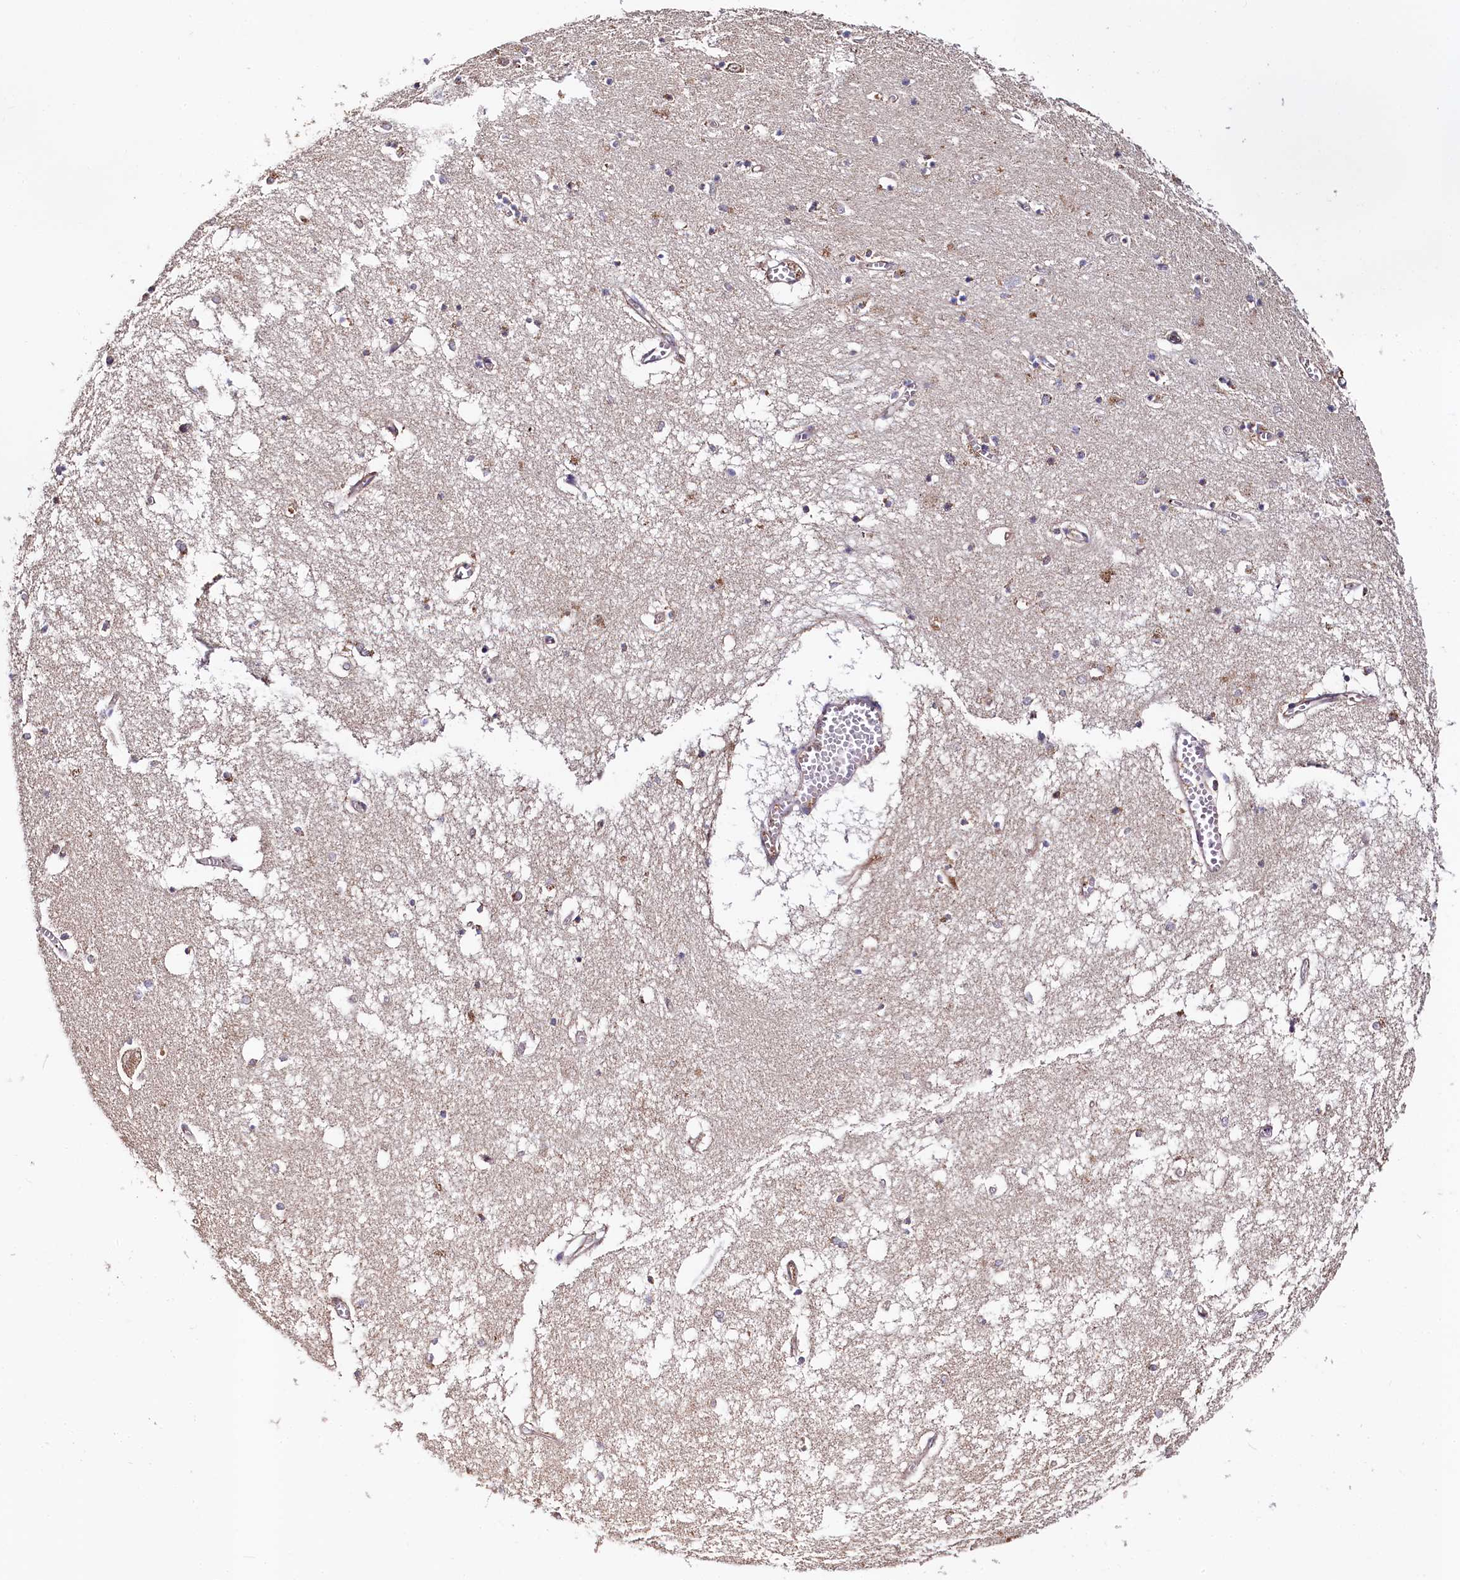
{"staining": {"intensity": "moderate", "quantity": "<25%", "location": "cytoplasmic/membranous"}, "tissue": "hippocampus", "cell_type": "Glial cells", "image_type": "normal", "snomed": [{"axis": "morphology", "description": "Normal tissue, NOS"}, {"axis": "topography", "description": "Hippocampus"}], "caption": "Moderate cytoplasmic/membranous protein expression is appreciated in approximately <25% of glial cells in hippocampus.", "gene": "SPRYD3", "patient": {"sex": "male", "age": 70}}